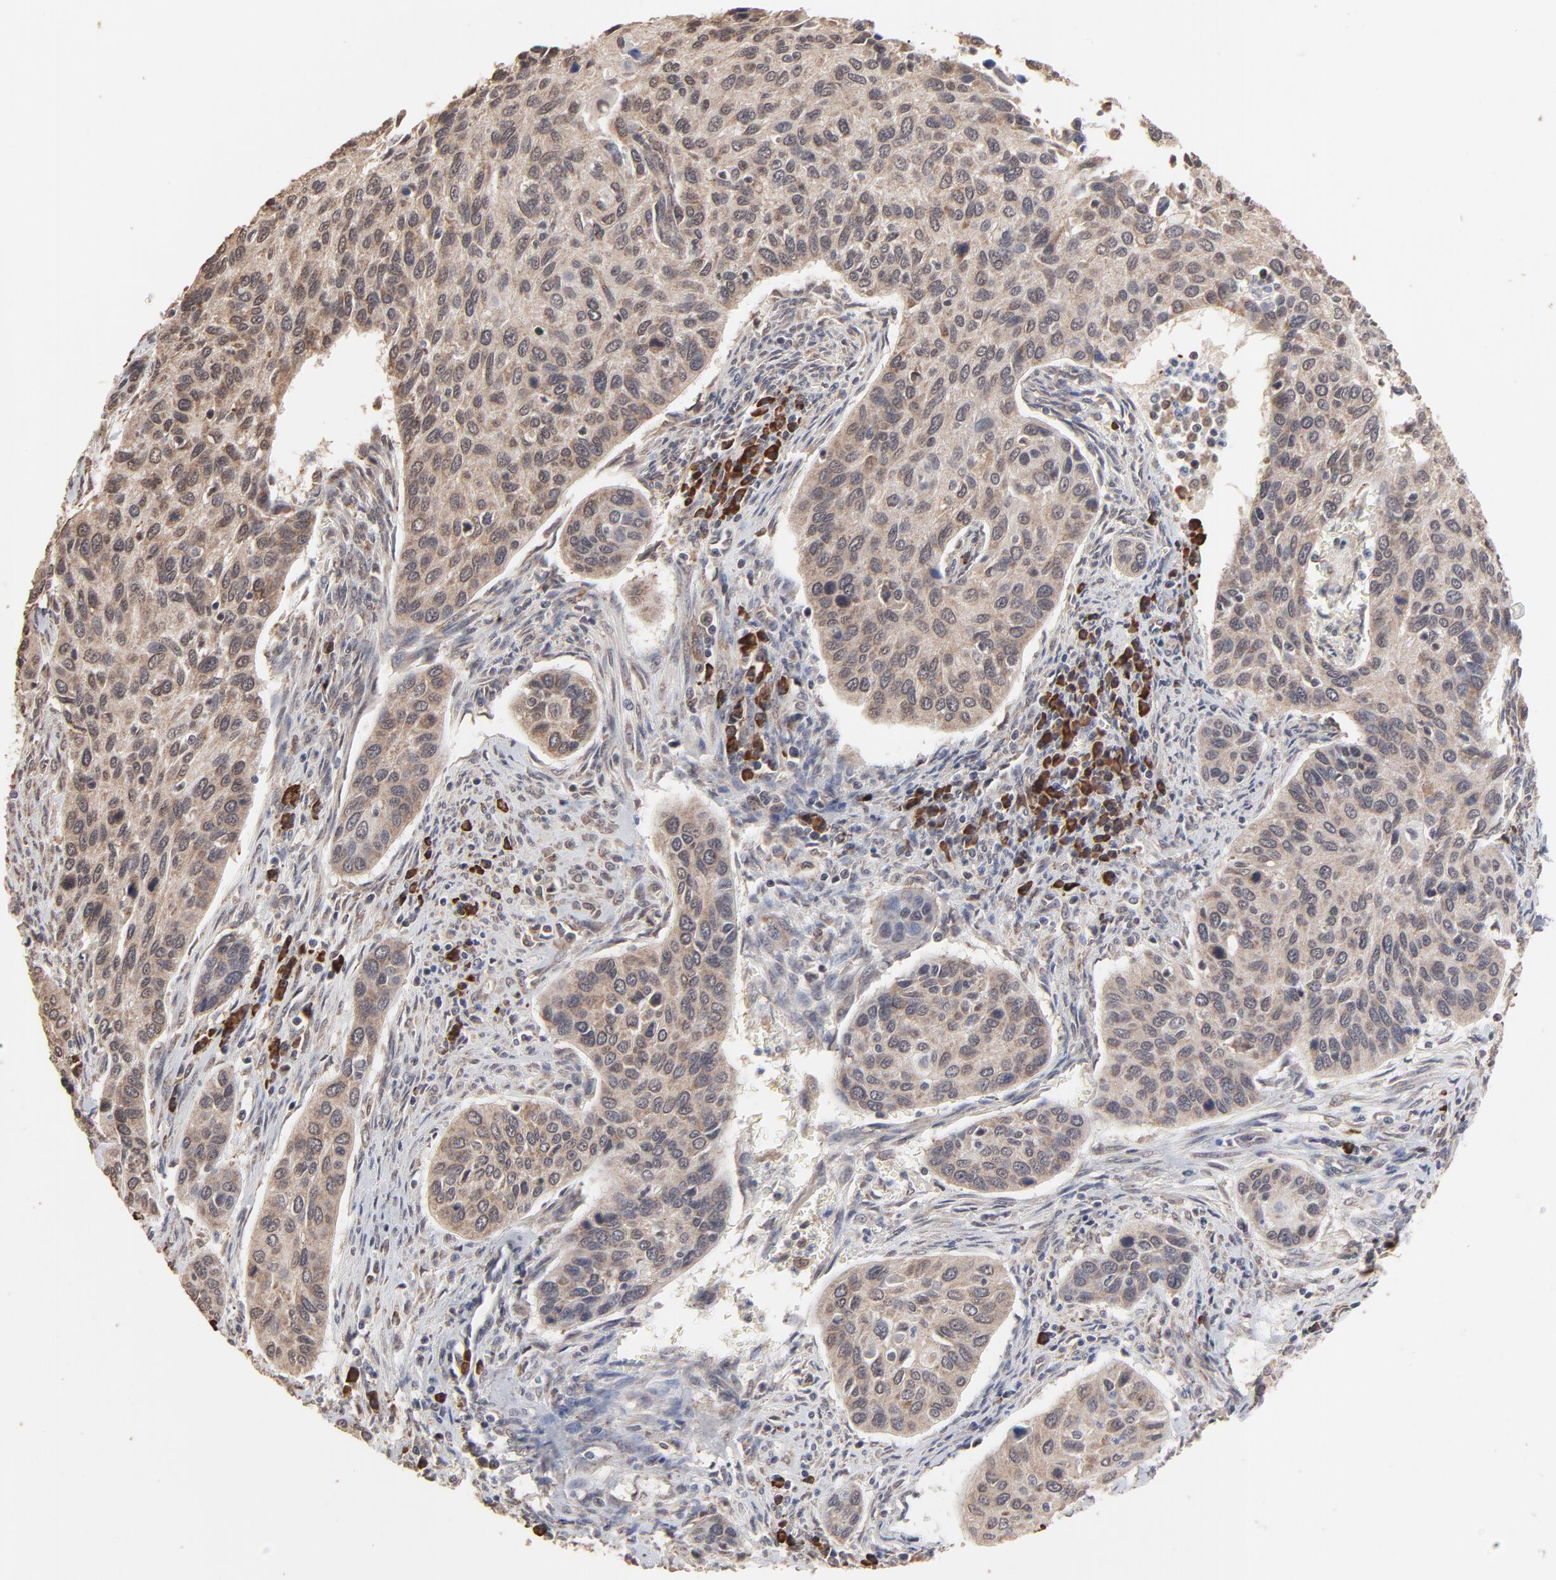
{"staining": {"intensity": "weak", "quantity": "25%-75%", "location": "cytoplasmic/membranous"}, "tissue": "cervical cancer", "cell_type": "Tumor cells", "image_type": "cancer", "snomed": [{"axis": "morphology", "description": "Squamous cell carcinoma, NOS"}, {"axis": "topography", "description": "Cervix"}], "caption": "Cervical cancer (squamous cell carcinoma) stained for a protein displays weak cytoplasmic/membranous positivity in tumor cells. (DAB (3,3'-diaminobenzidine) IHC, brown staining for protein, blue staining for nuclei).", "gene": "CHM", "patient": {"sex": "female", "age": 57}}